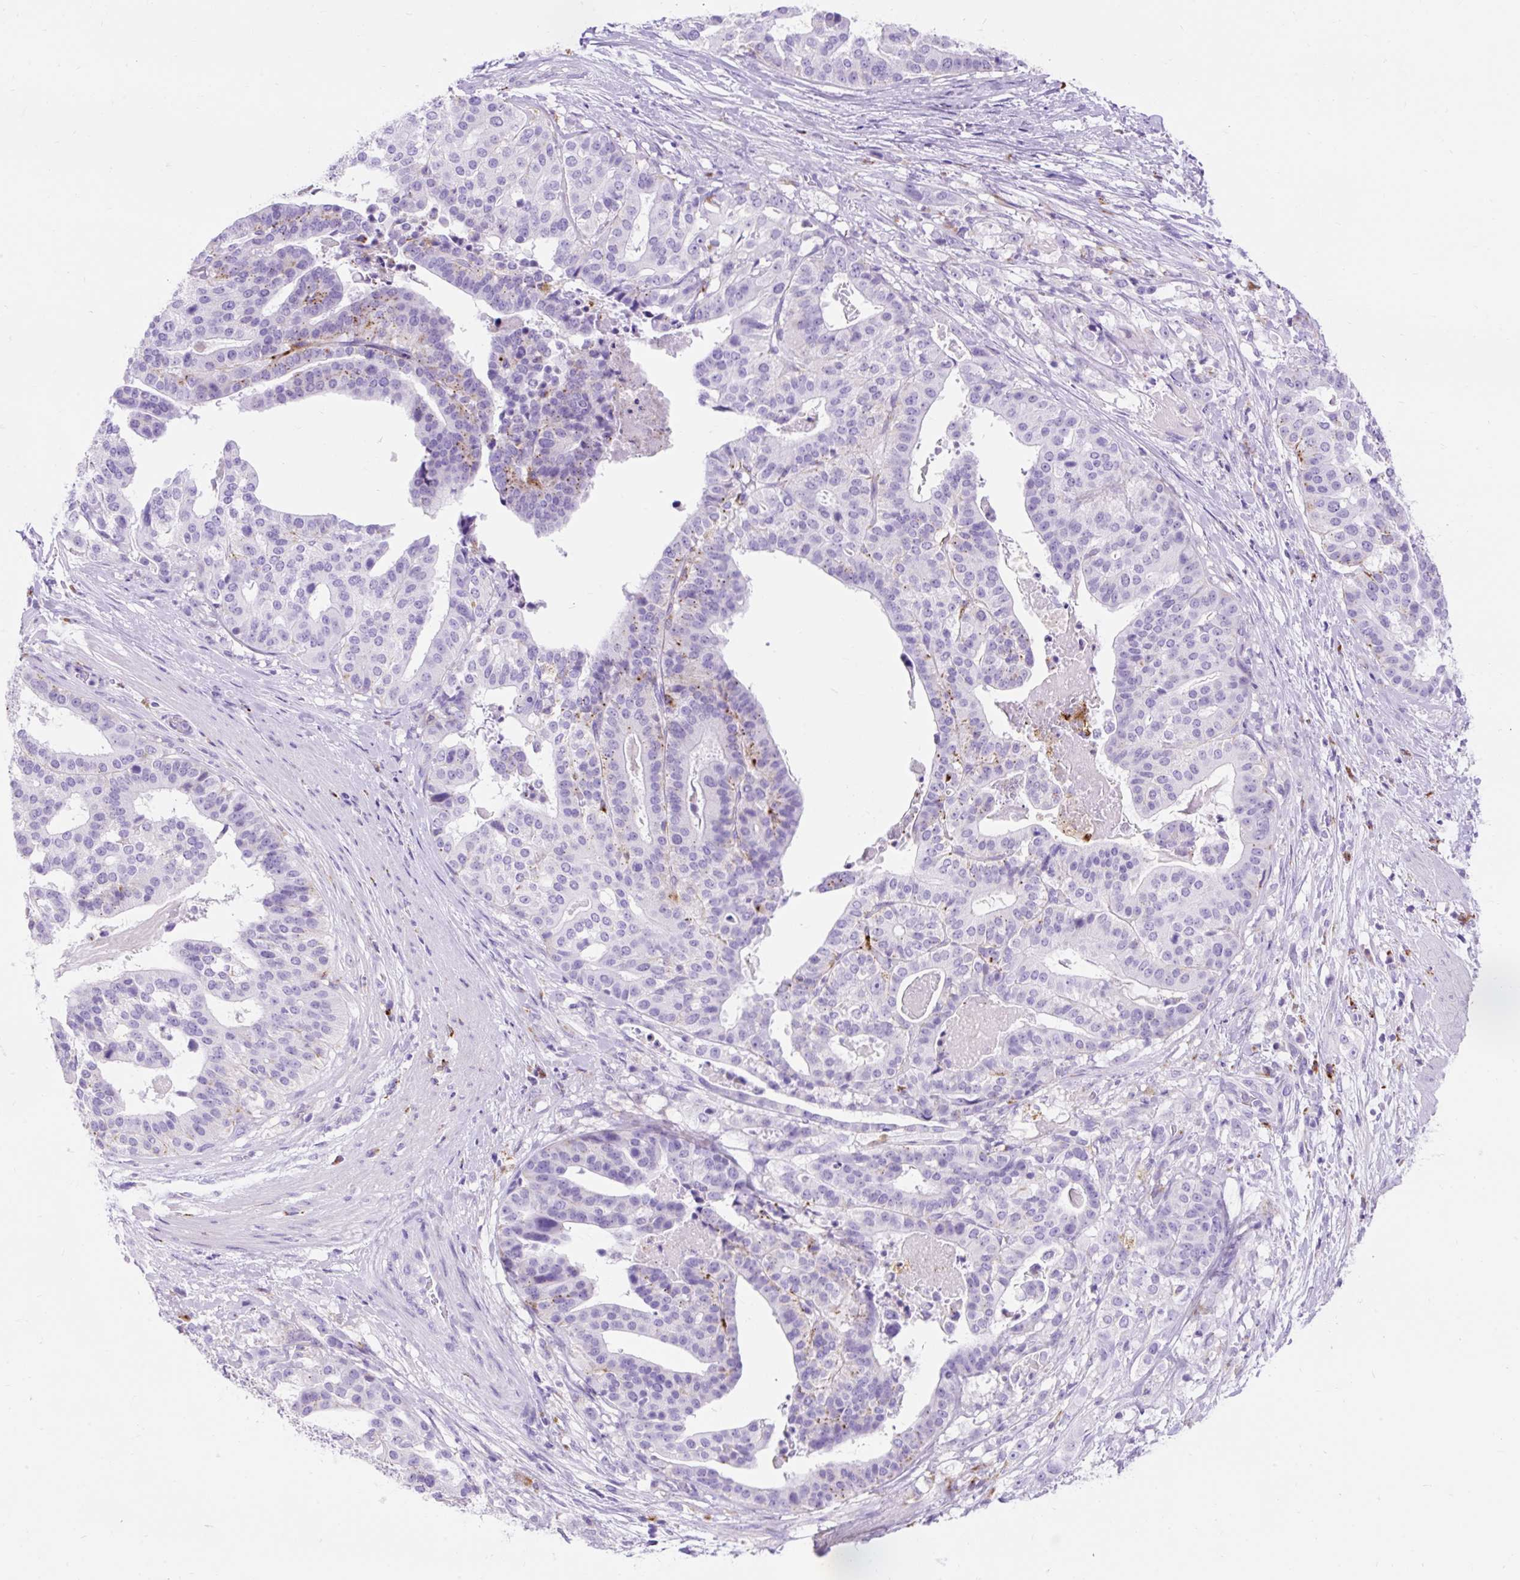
{"staining": {"intensity": "moderate", "quantity": "<25%", "location": "cytoplasmic/membranous"}, "tissue": "stomach cancer", "cell_type": "Tumor cells", "image_type": "cancer", "snomed": [{"axis": "morphology", "description": "Adenocarcinoma, NOS"}, {"axis": "topography", "description": "Stomach"}], "caption": "Adenocarcinoma (stomach) stained for a protein displays moderate cytoplasmic/membranous positivity in tumor cells. Immunohistochemistry (ihc) stains the protein of interest in brown and the nuclei are stained blue.", "gene": "HEXB", "patient": {"sex": "male", "age": 48}}